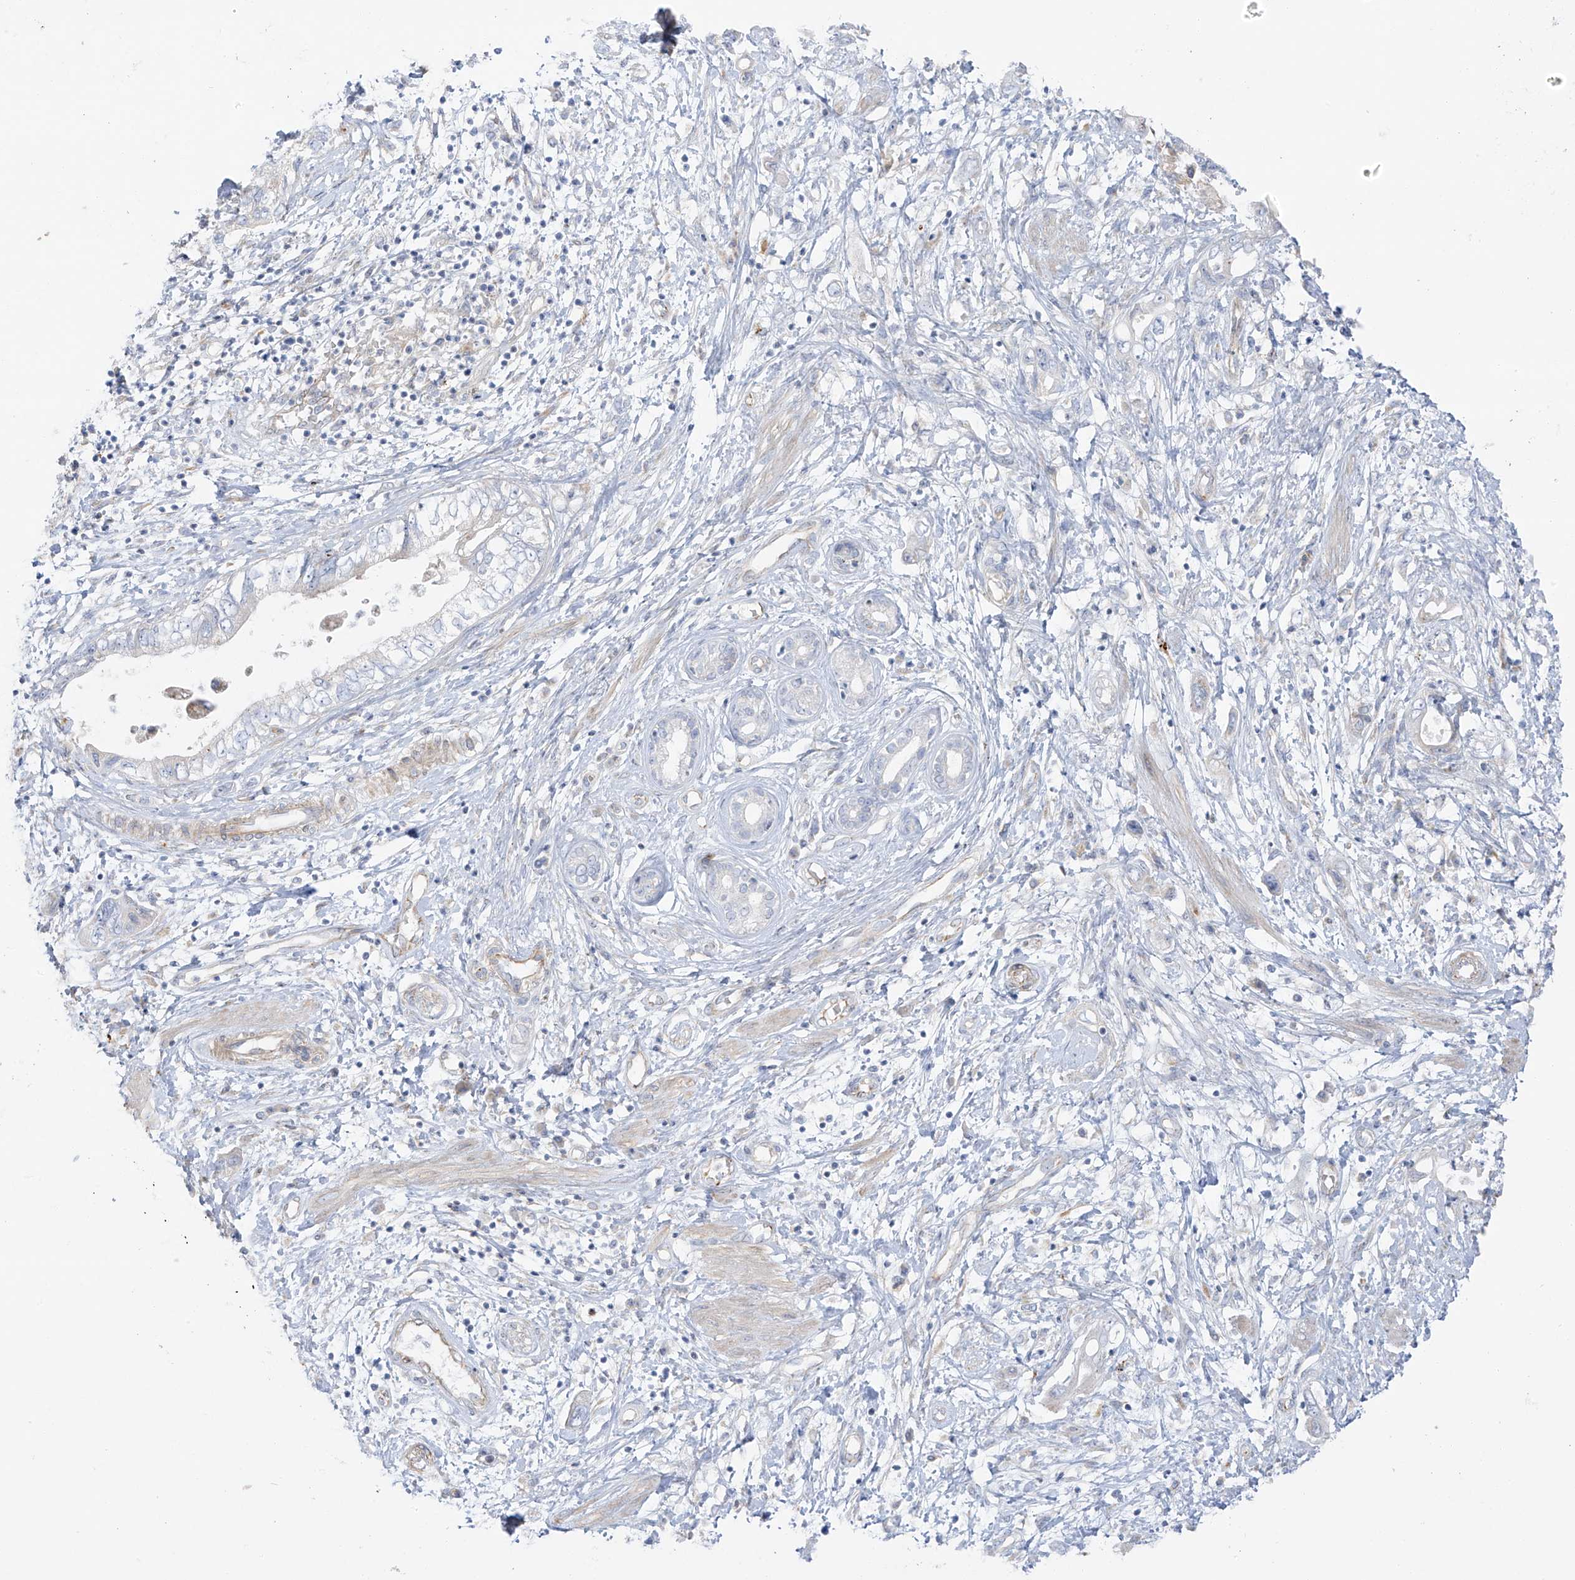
{"staining": {"intensity": "negative", "quantity": "none", "location": "none"}, "tissue": "pancreatic cancer", "cell_type": "Tumor cells", "image_type": "cancer", "snomed": [{"axis": "morphology", "description": "Adenocarcinoma, NOS"}, {"axis": "topography", "description": "Pancreas"}], "caption": "Protein analysis of pancreatic cancer displays no significant positivity in tumor cells.", "gene": "TAL2", "patient": {"sex": "female", "age": 73}}